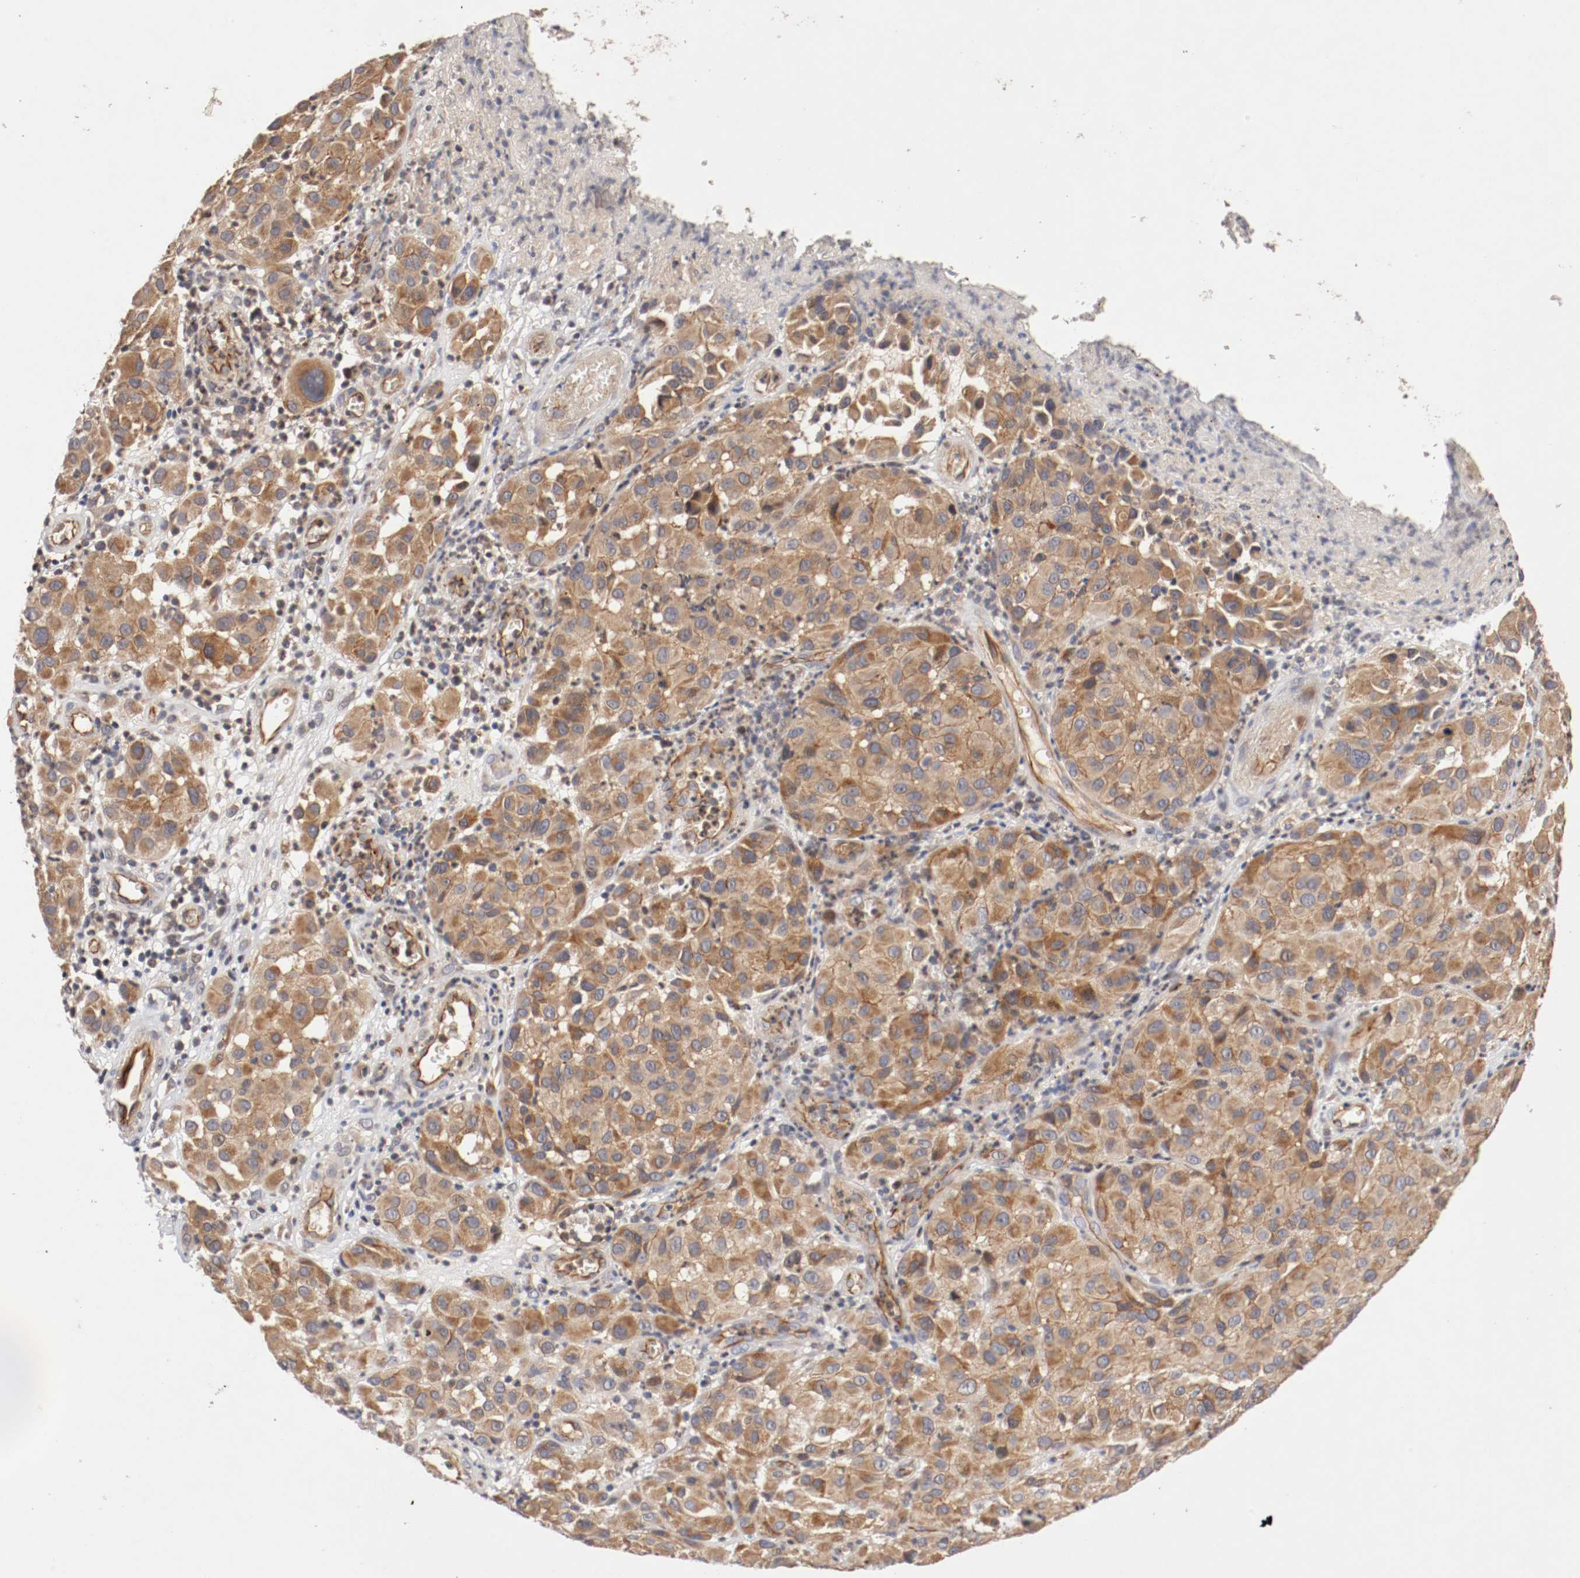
{"staining": {"intensity": "moderate", "quantity": ">75%", "location": "cytoplasmic/membranous"}, "tissue": "melanoma", "cell_type": "Tumor cells", "image_type": "cancer", "snomed": [{"axis": "morphology", "description": "Malignant melanoma, NOS"}, {"axis": "topography", "description": "Skin"}], "caption": "A photomicrograph showing moderate cytoplasmic/membranous expression in about >75% of tumor cells in melanoma, as visualized by brown immunohistochemical staining.", "gene": "TYK2", "patient": {"sex": "female", "age": 21}}